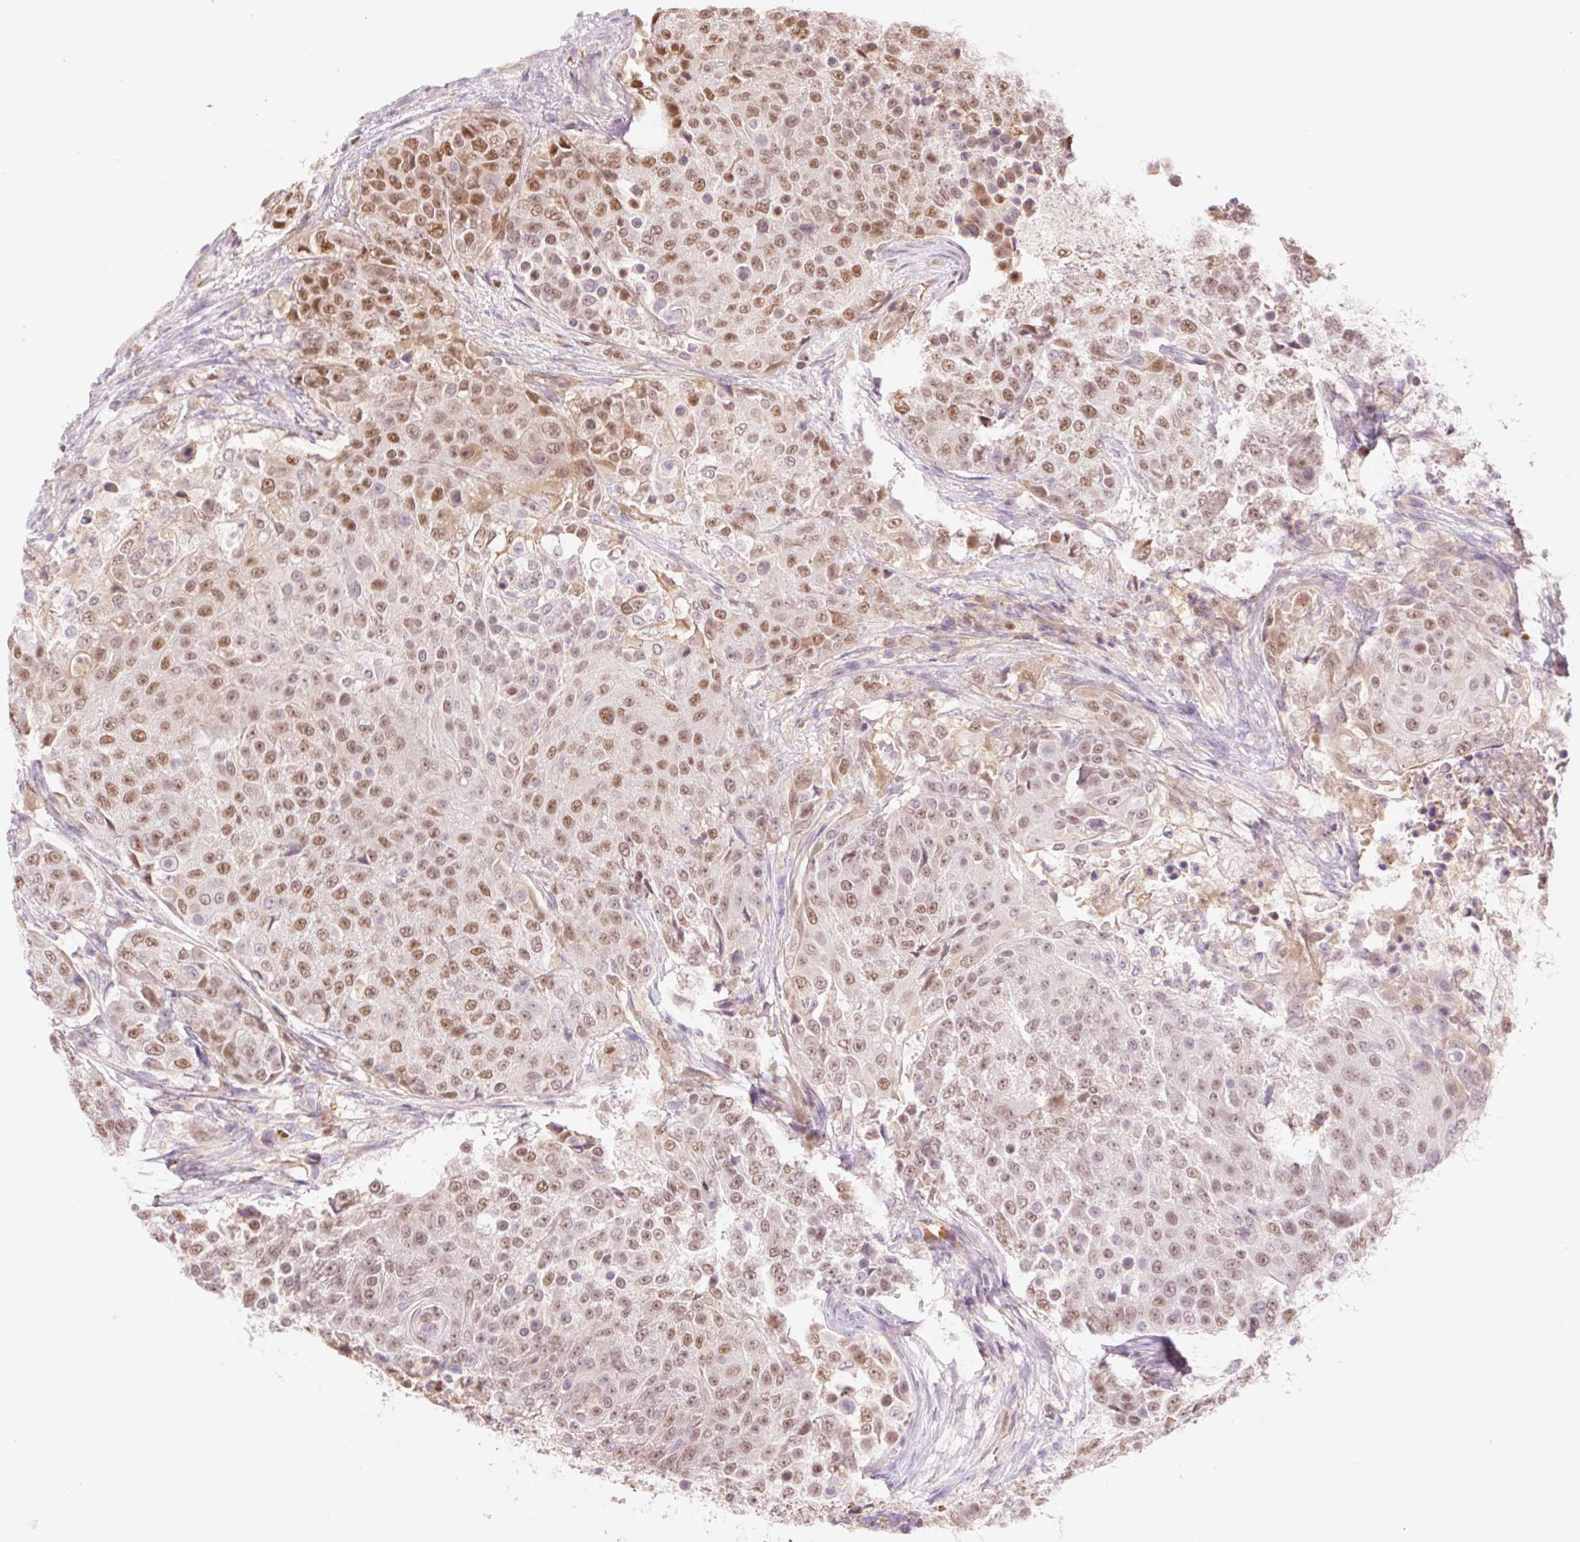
{"staining": {"intensity": "moderate", "quantity": ">75%", "location": "nuclear"}, "tissue": "urothelial cancer", "cell_type": "Tumor cells", "image_type": "cancer", "snomed": [{"axis": "morphology", "description": "Urothelial carcinoma, High grade"}, {"axis": "topography", "description": "Urinary bladder"}], "caption": "DAB (3,3'-diaminobenzidine) immunohistochemical staining of human urothelial cancer displays moderate nuclear protein expression in approximately >75% of tumor cells. The staining was performed using DAB (3,3'-diaminobenzidine) to visualize the protein expression in brown, while the nuclei were stained in blue with hematoxylin (Magnification: 20x).", "gene": "HEBP1", "patient": {"sex": "female", "age": 63}}